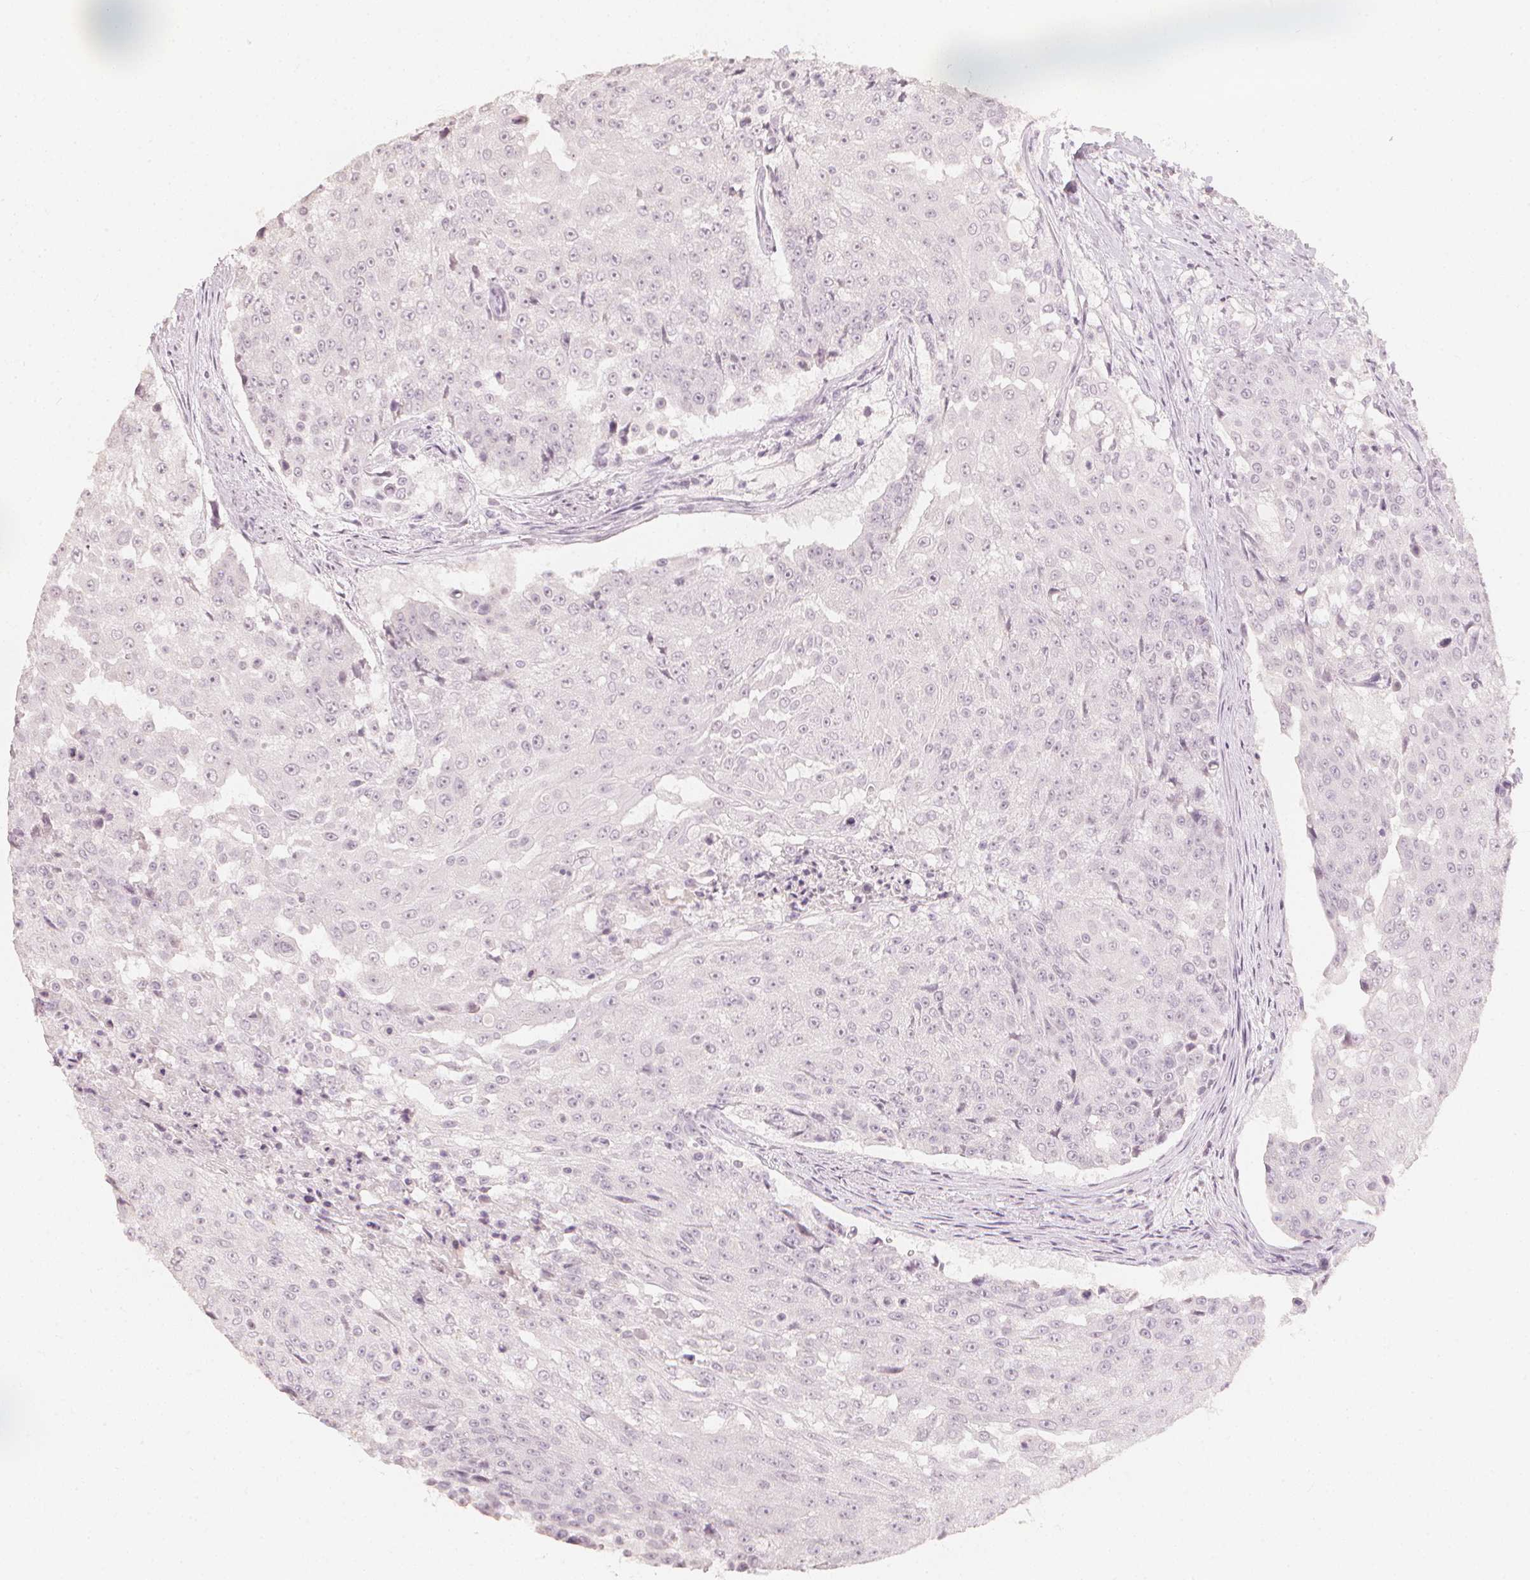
{"staining": {"intensity": "negative", "quantity": "none", "location": "none"}, "tissue": "urothelial cancer", "cell_type": "Tumor cells", "image_type": "cancer", "snomed": [{"axis": "morphology", "description": "Urothelial carcinoma, High grade"}, {"axis": "topography", "description": "Urinary bladder"}], "caption": "An image of urothelial cancer stained for a protein exhibits no brown staining in tumor cells.", "gene": "CALB1", "patient": {"sex": "female", "age": 63}}